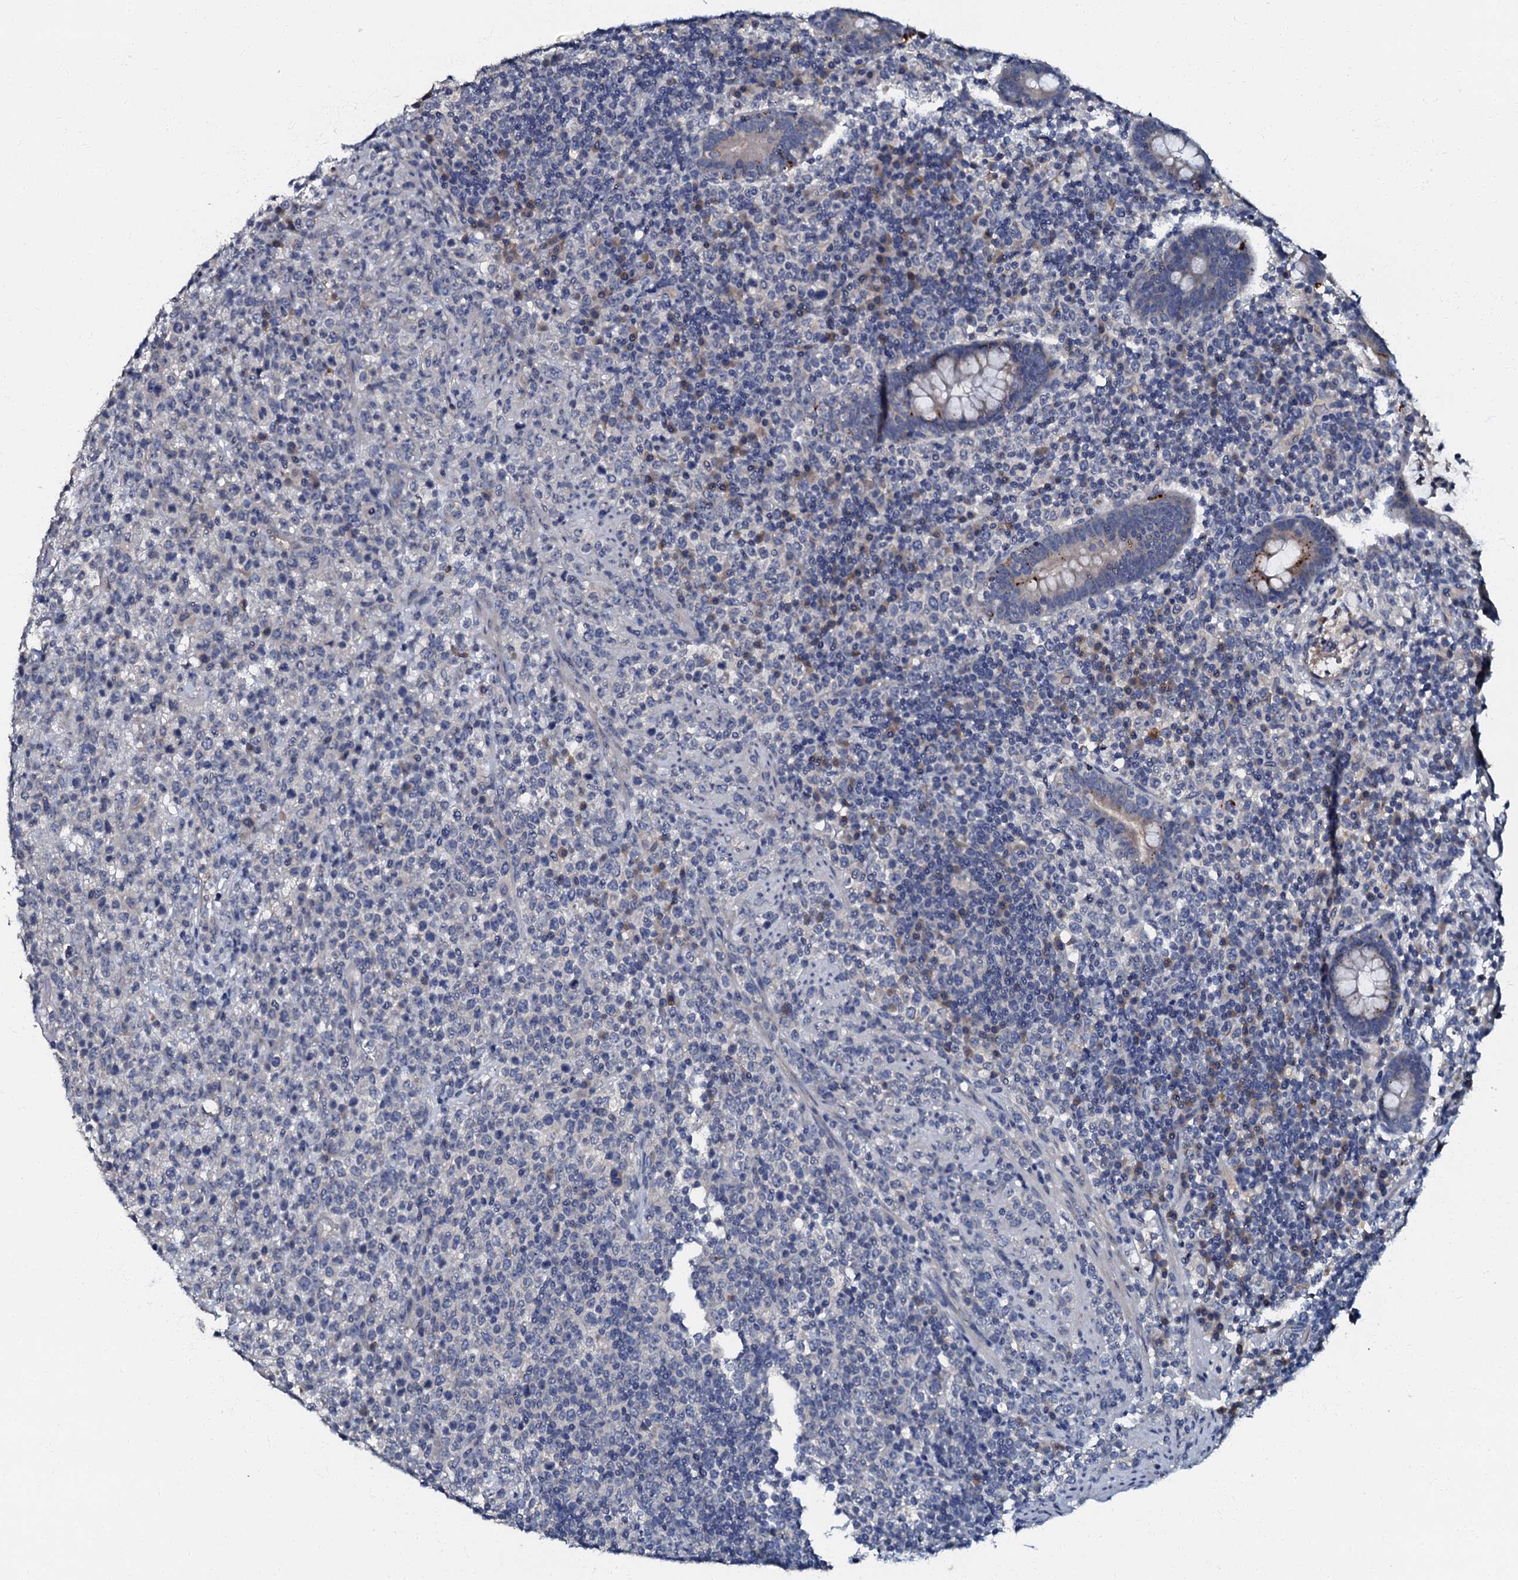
{"staining": {"intensity": "negative", "quantity": "none", "location": "none"}, "tissue": "lymphoma", "cell_type": "Tumor cells", "image_type": "cancer", "snomed": [{"axis": "morphology", "description": "Malignant lymphoma, non-Hodgkin's type, High grade"}, {"axis": "topography", "description": "Colon"}], "caption": "IHC of high-grade malignant lymphoma, non-Hodgkin's type displays no staining in tumor cells. (Brightfield microscopy of DAB (3,3'-diaminobenzidine) immunohistochemistry at high magnification).", "gene": "OLAH", "patient": {"sex": "female", "age": 53}}